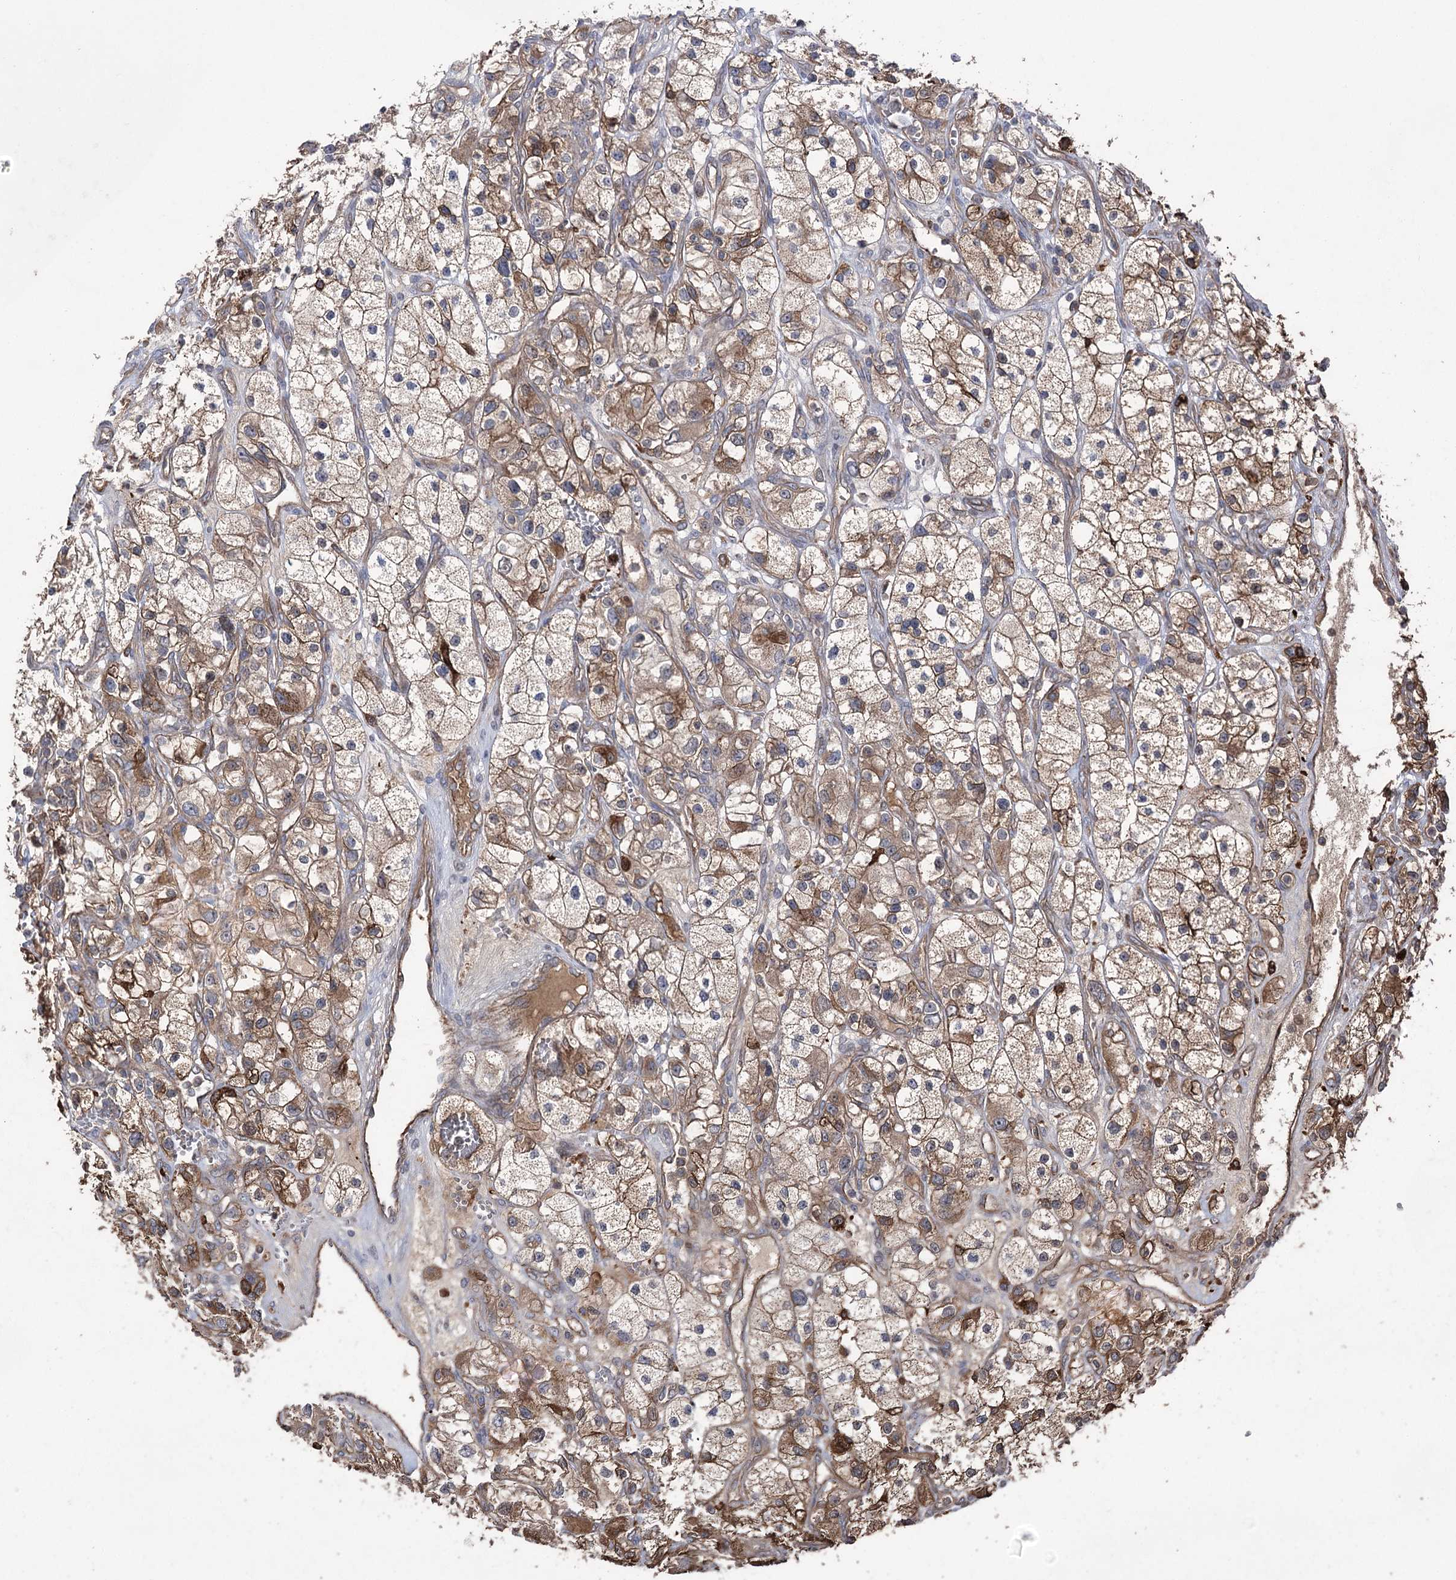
{"staining": {"intensity": "moderate", "quantity": ">75%", "location": "cytoplasmic/membranous"}, "tissue": "renal cancer", "cell_type": "Tumor cells", "image_type": "cancer", "snomed": [{"axis": "morphology", "description": "Adenocarcinoma, NOS"}, {"axis": "topography", "description": "Kidney"}], "caption": "Immunohistochemistry (DAB) staining of adenocarcinoma (renal) demonstrates moderate cytoplasmic/membranous protein staining in approximately >75% of tumor cells.", "gene": "OTUD1", "patient": {"sex": "female", "age": 57}}